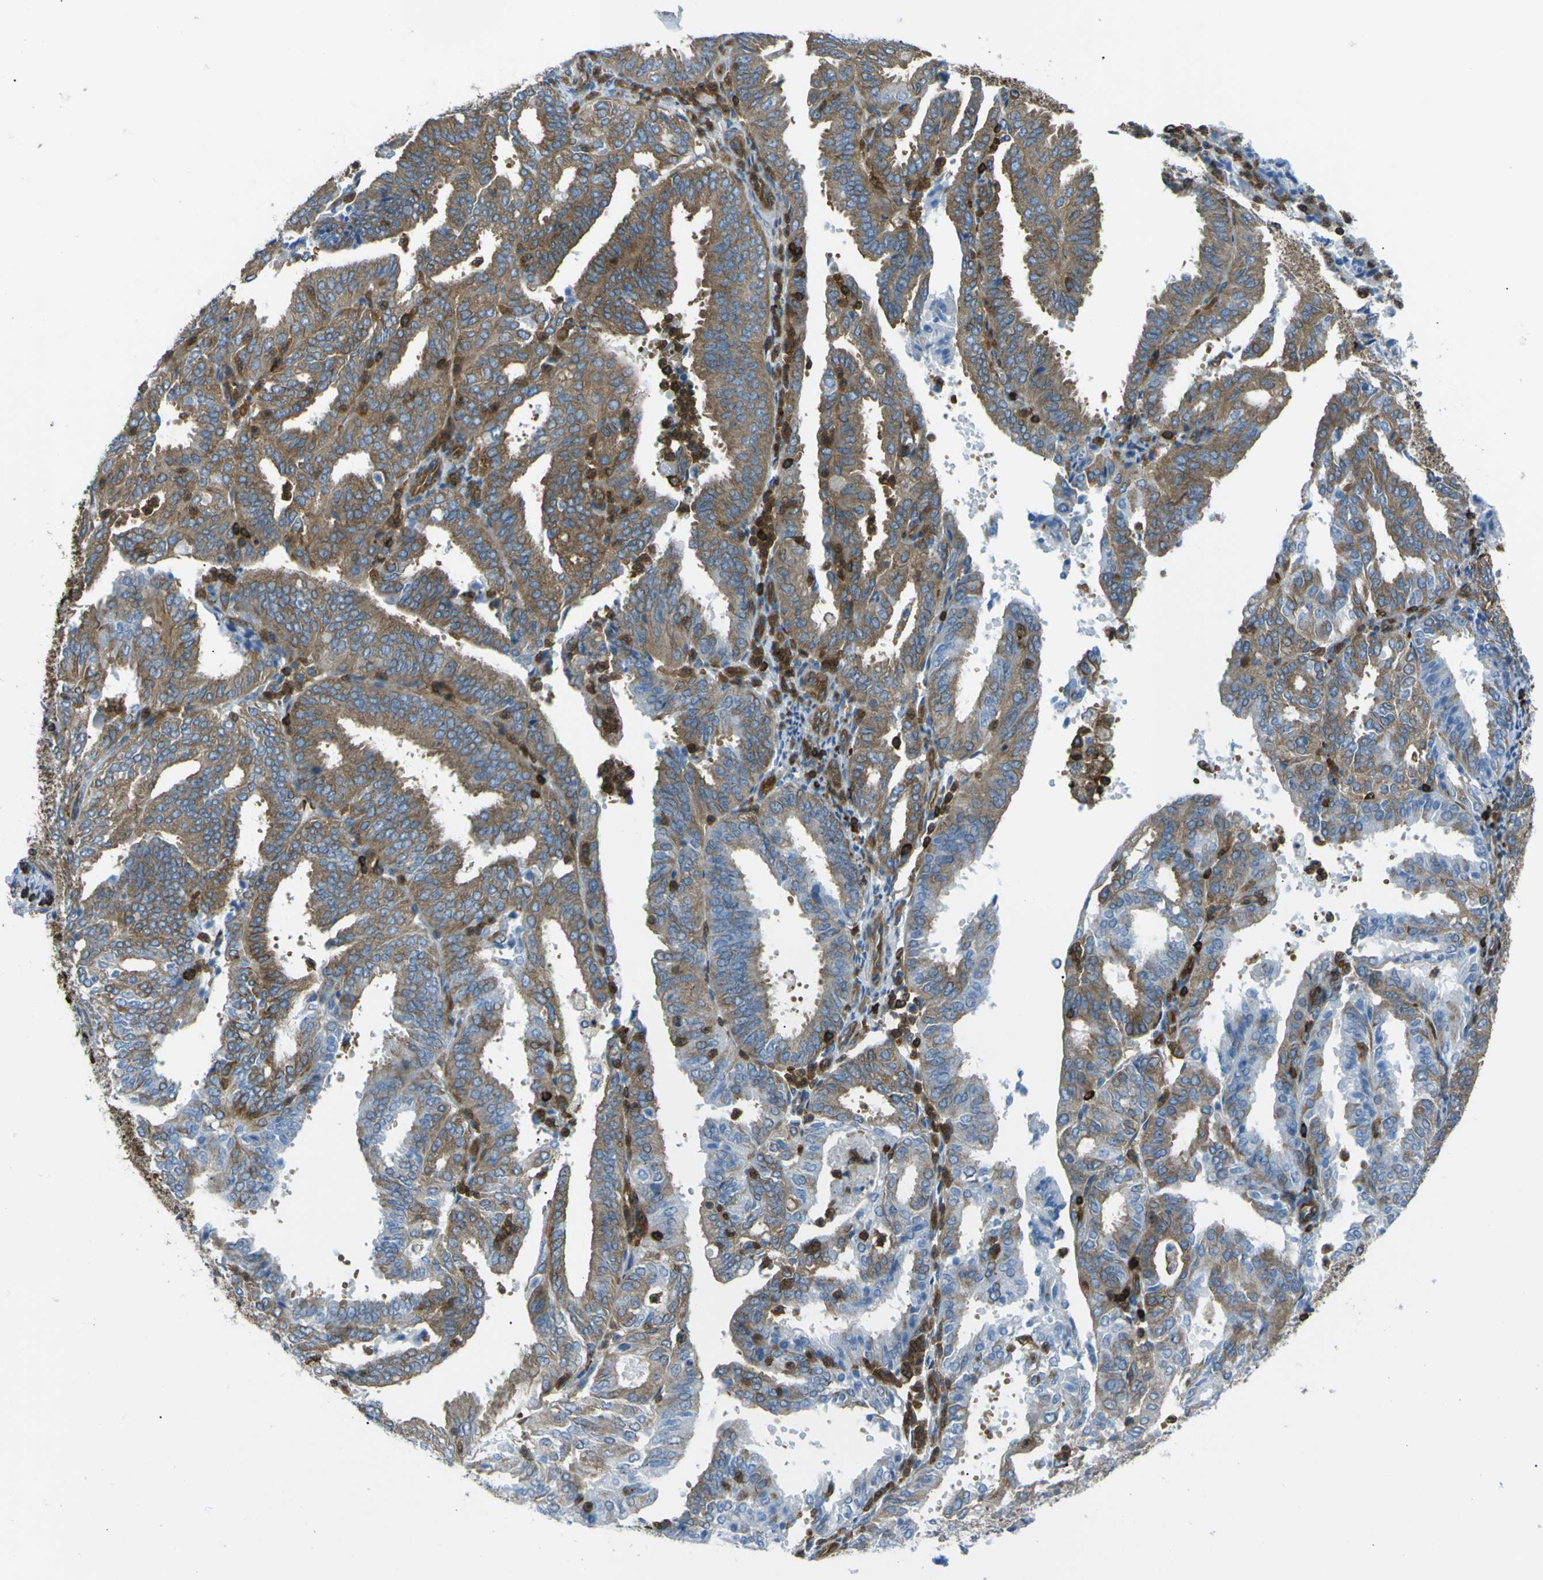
{"staining": {"intensity": "moderate", "quantity": ">75%", "location": "cytoplasmic/membranous"}, "tissue": "endometrial cancer", "cell_type": "Tumor cells", "image_type": "cancer", "snomed": [{"axis": "morphology", "description": "Adenocarcinoma, NOS"}, {"axis": "topography", "description": "Uterus"}], "caption": "Endometrial cancer stained for a protein displays moderate cytoplasmic/membranous positivity in tumor cells. The staining was performed using DAB to visualize the protein expression in brown, while the nuclei were stained in blue with hematoxylin (Magnification: 20x).", "gene": "ARHGEF1", "patient": {"sex": "female", "age": 60}}